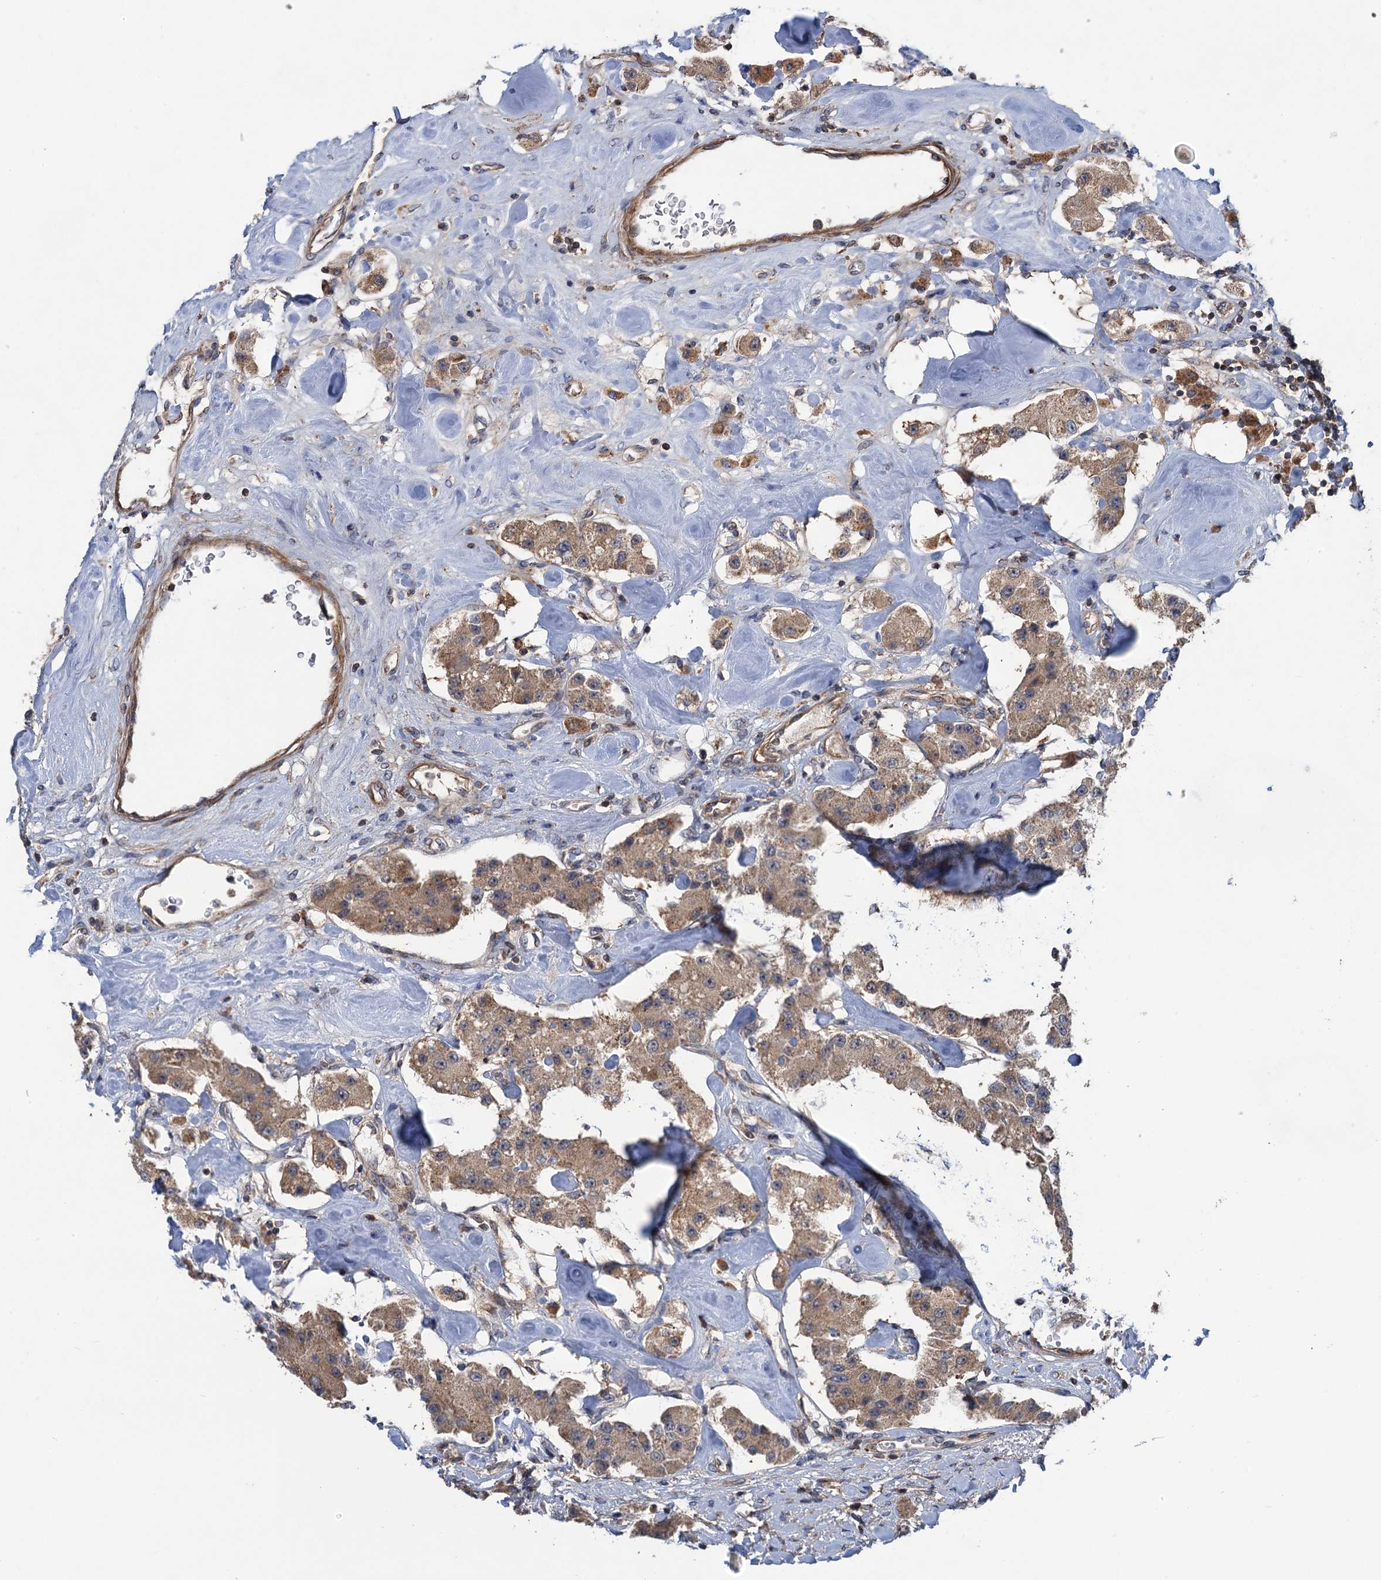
{"staining": {"intensity": "moderate", "quantity": ">75%", "location": "cytoplasmic/membranous"}, "tissue": "carcinoid", "cell_type": "Tumor cells", "image_type": "cancer", "snomed": [{"axis": "morphology", "description": "Carcinoid, malignant, NOS"}, {"axis": "topography", "description": "Pancreas"}], "caption": "Carcinoid stained with DAB (3,3'-diaminobenzidine) immunohistochemistry (IHC) shows medium levels of moderate cytoplasmic/membranous expression in about >75% of tumor cells.", "gene": "WDR88", "patient": {"sex": "male", "age": 41}}